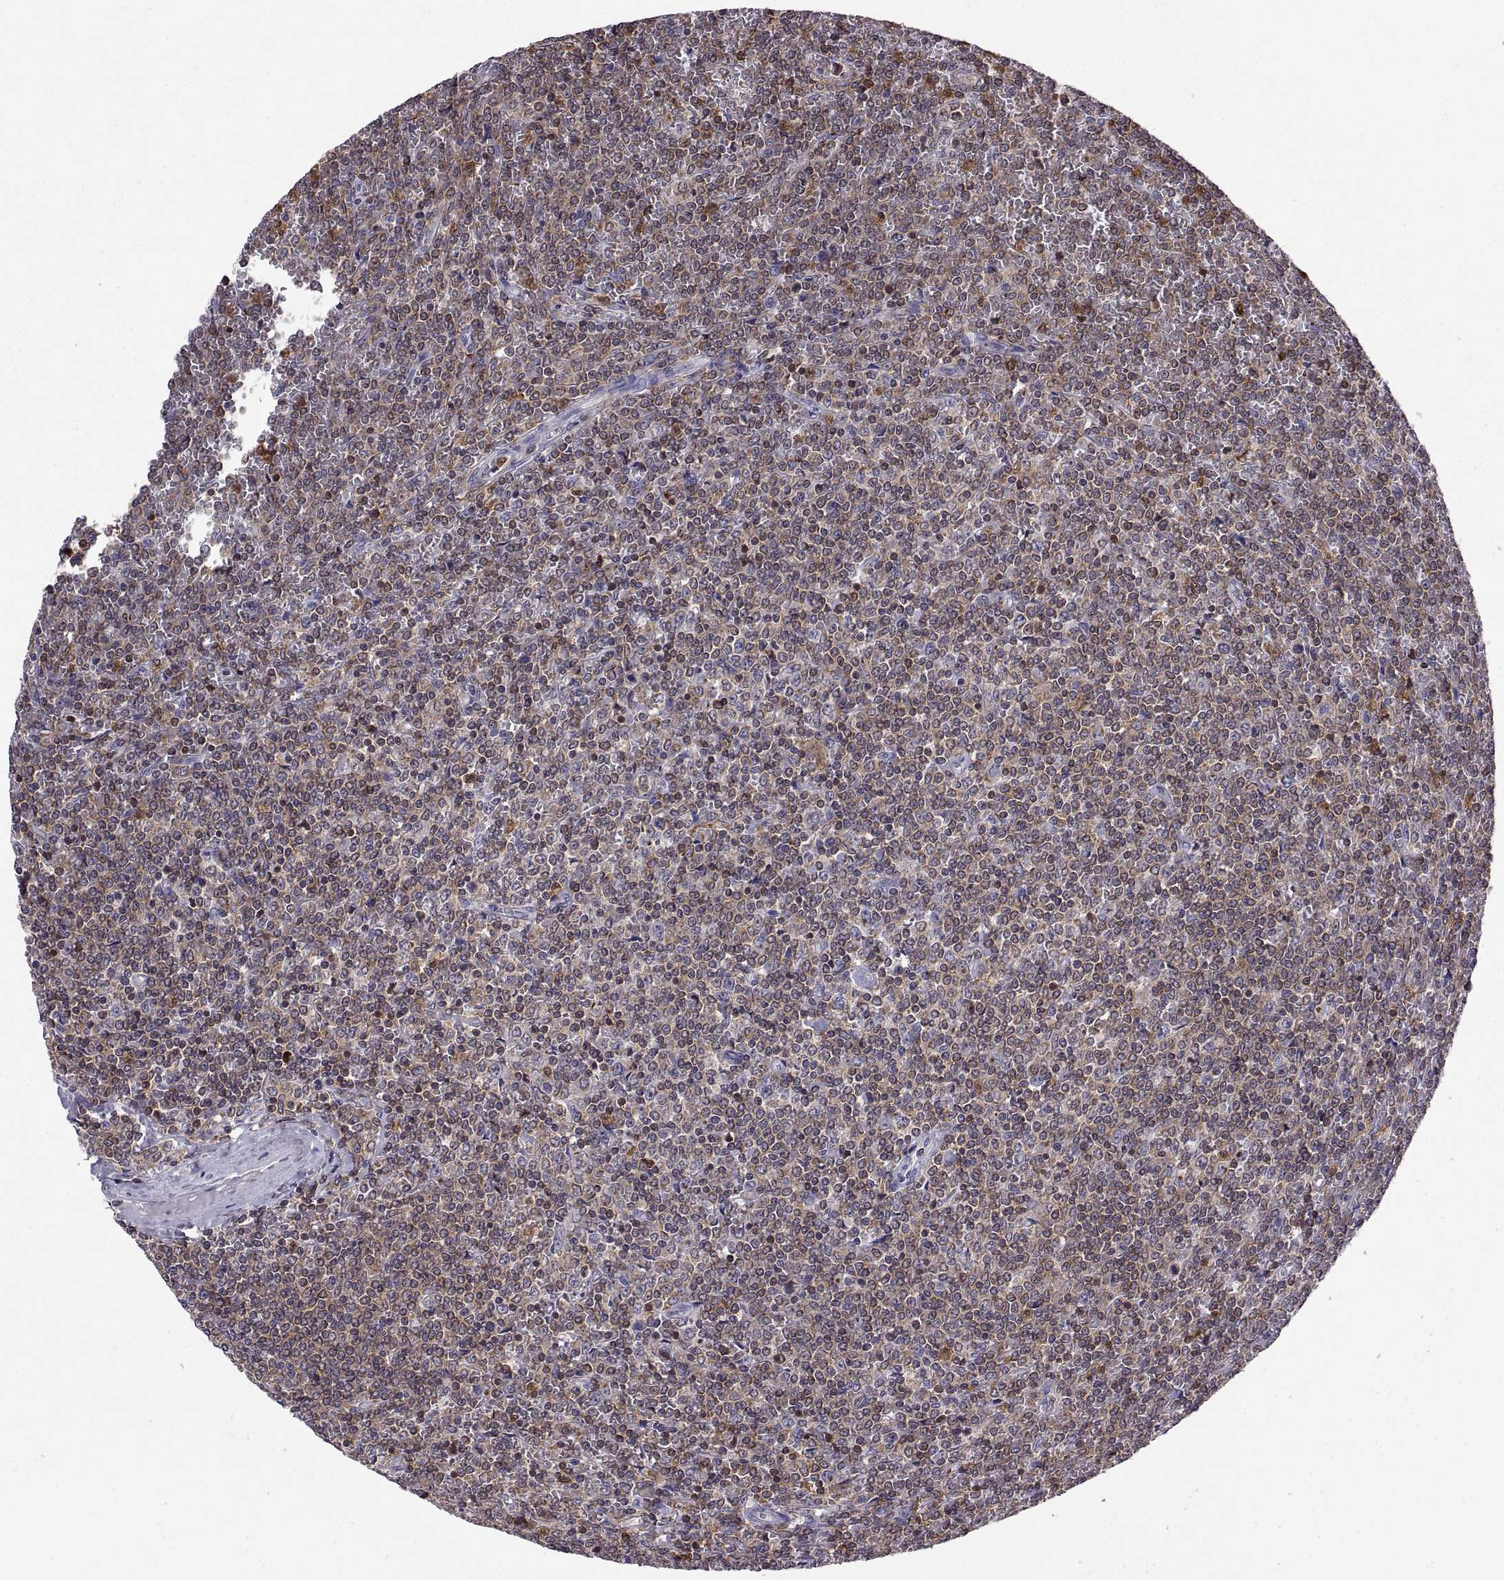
{"staining": {"intensity": "moderate", "quantity": ">75%", "location": "cytoplasmic/membranous"}, "tissue": "lymphoma", "cell_type": "Tumor cells", "image_type": "cancer", "snomed": [{"axis": "morphology", "description": "Malignant lymphoma, non-Hodgkin's type, Low grade"}, {"axis": "topography", "description": "Spleen"}], "caption": "A high-resolution photomicrograph shows IHC staining of lymphoma, which shows moderate cytoplasmic/membranous positivity in about >75% of tumor cells.", "gene": "ACAP1", "patient": {"sex": "female", "age": 19}}